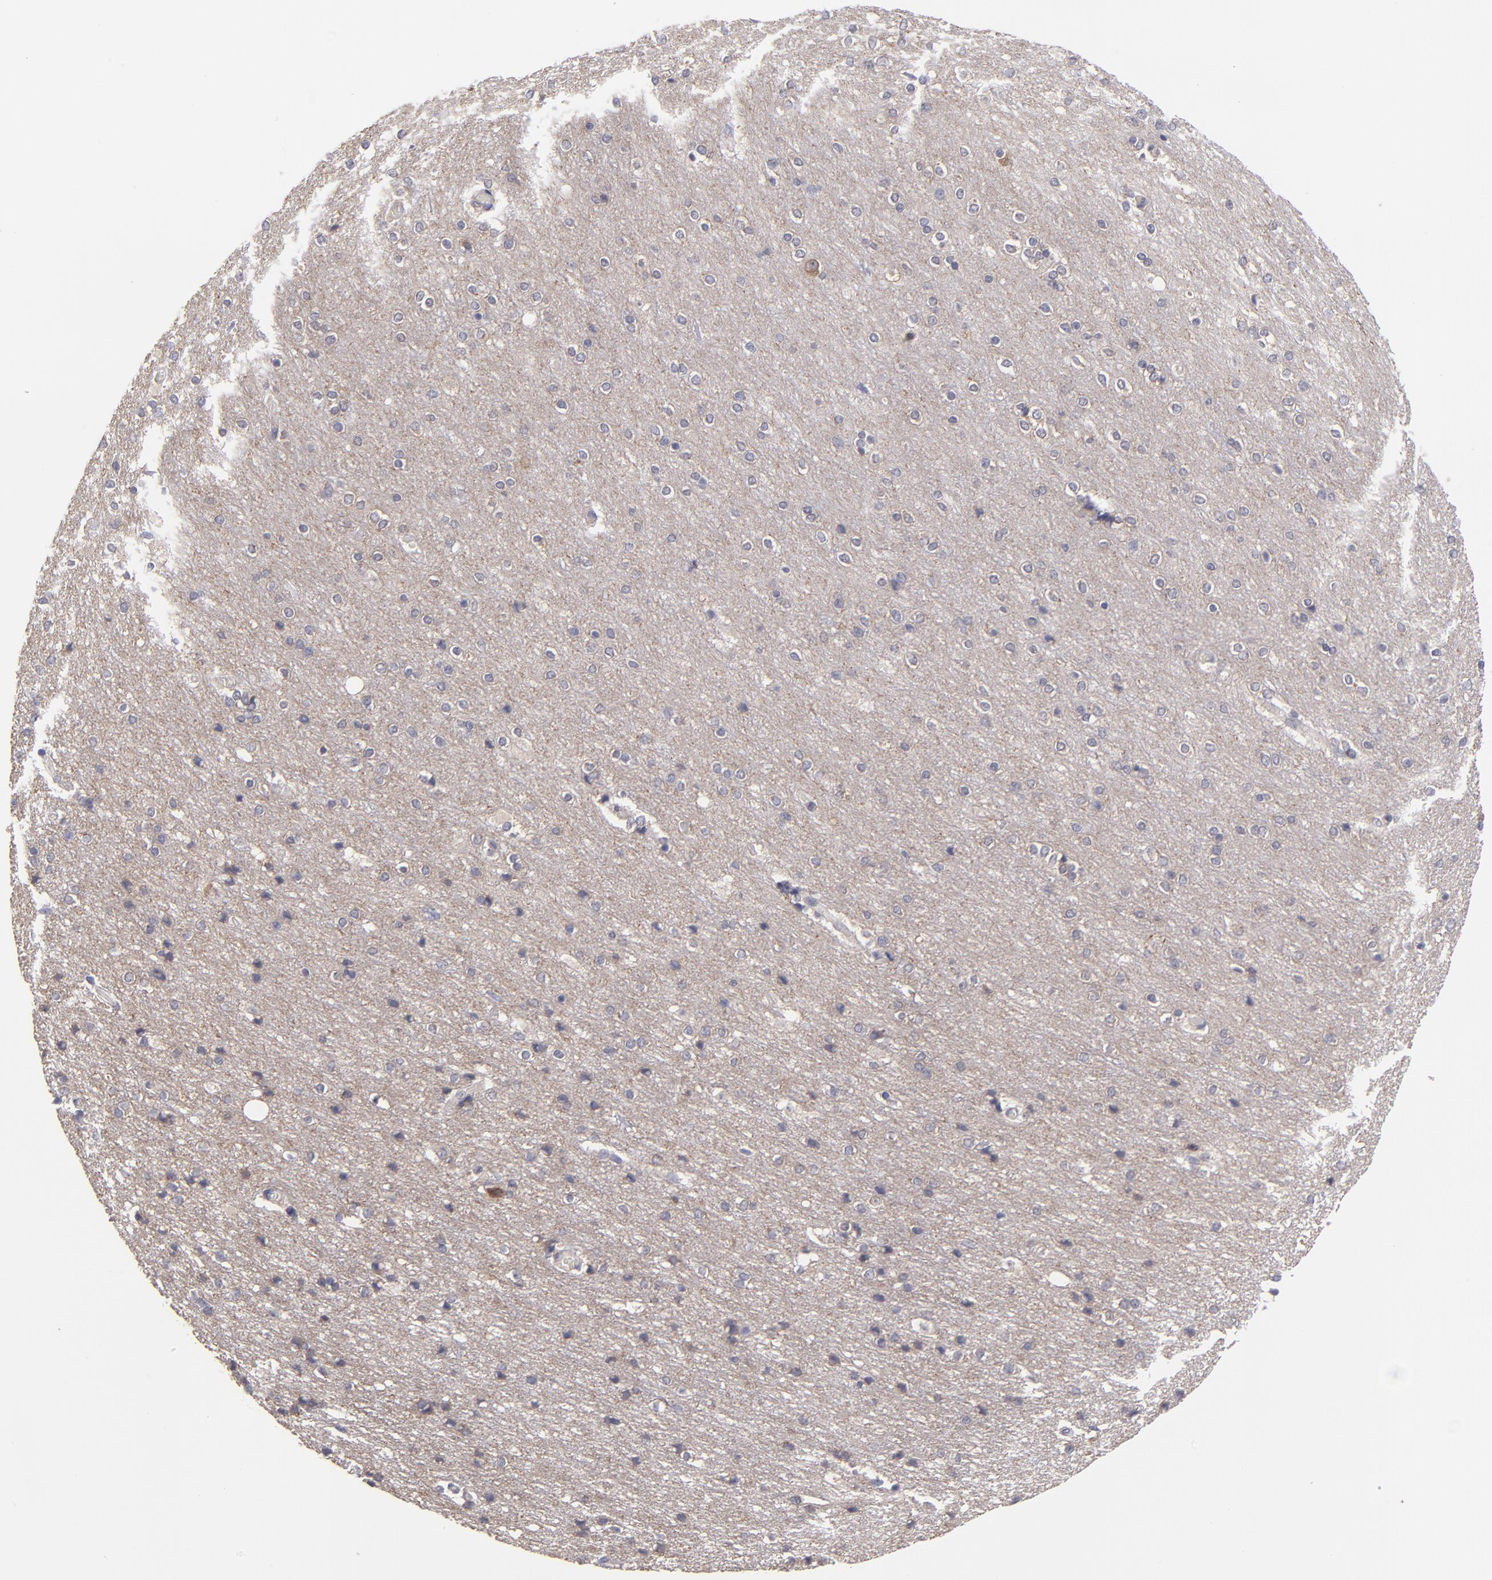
{"staining": {"intensity": "negative", "quantity": "none", "location": "none"}, "tissue": "cerebral cortex", "cell_type": "Endothelial cells", "image_type": "normal", "snomed": [{"axis": "morphology", "description": "Normal tissue, NOS"}, {"axis": "topography", "description": "Cerebral cortex"}], "caption": "Immunohistochemistry image of benign cerebral cortex: human cerebral cortex stained with DAB (3,3'-diaminobenzidine) reveals no significant protein expression in endothelial cells.", "gene": "EIF3L", "patient": {"sex": "female", "age": 54}}